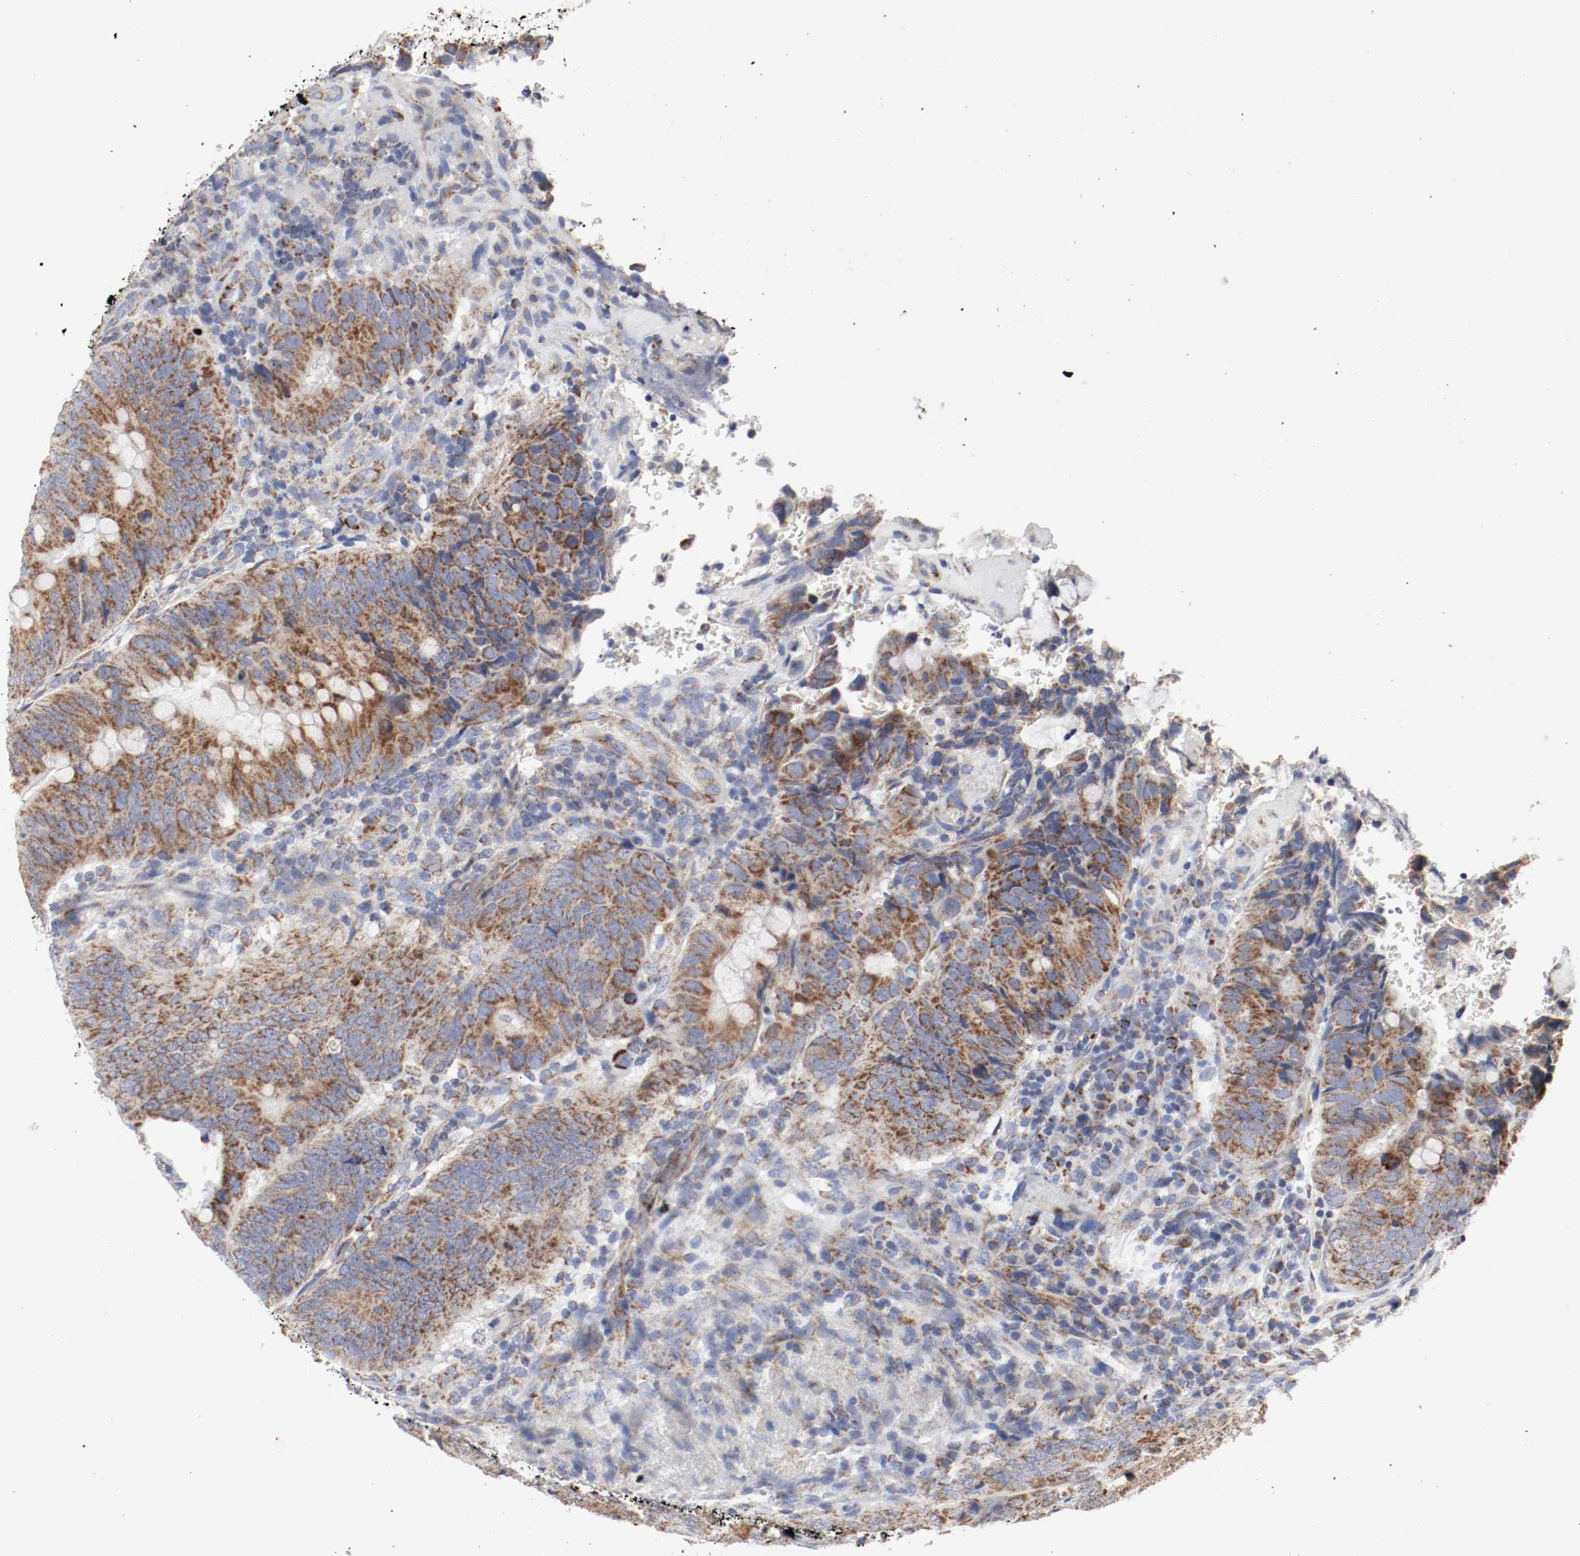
{"staining": {"intensity": "moderate", "quantity": ">75%", "location": "cytoplasmic/membranous"}, "tissue": "colorectal cancer", "cell_type": "Tumor cells", "image_type": "cancer", "snomed": [{"axis": "morphology", "description": "Normal tissue, NOS"}, {"axis": "morphology", "description": "Adenocarcinoma, NOS"}, {"axis": "topography", "description": "Rectum"}, {"axis": "topography", "description": "Peripheral nerve tissue"}], "caption": "A photomicrograph showing moderate cytoplasmic/membranous expression in approximately >75% of tumor cells in colorectal cancer (adenocarcinoma), as visualized by brown immunohistochemical staining.", "gene": "AFG3L2", "patient": {"sex": "male", "age": 92}}